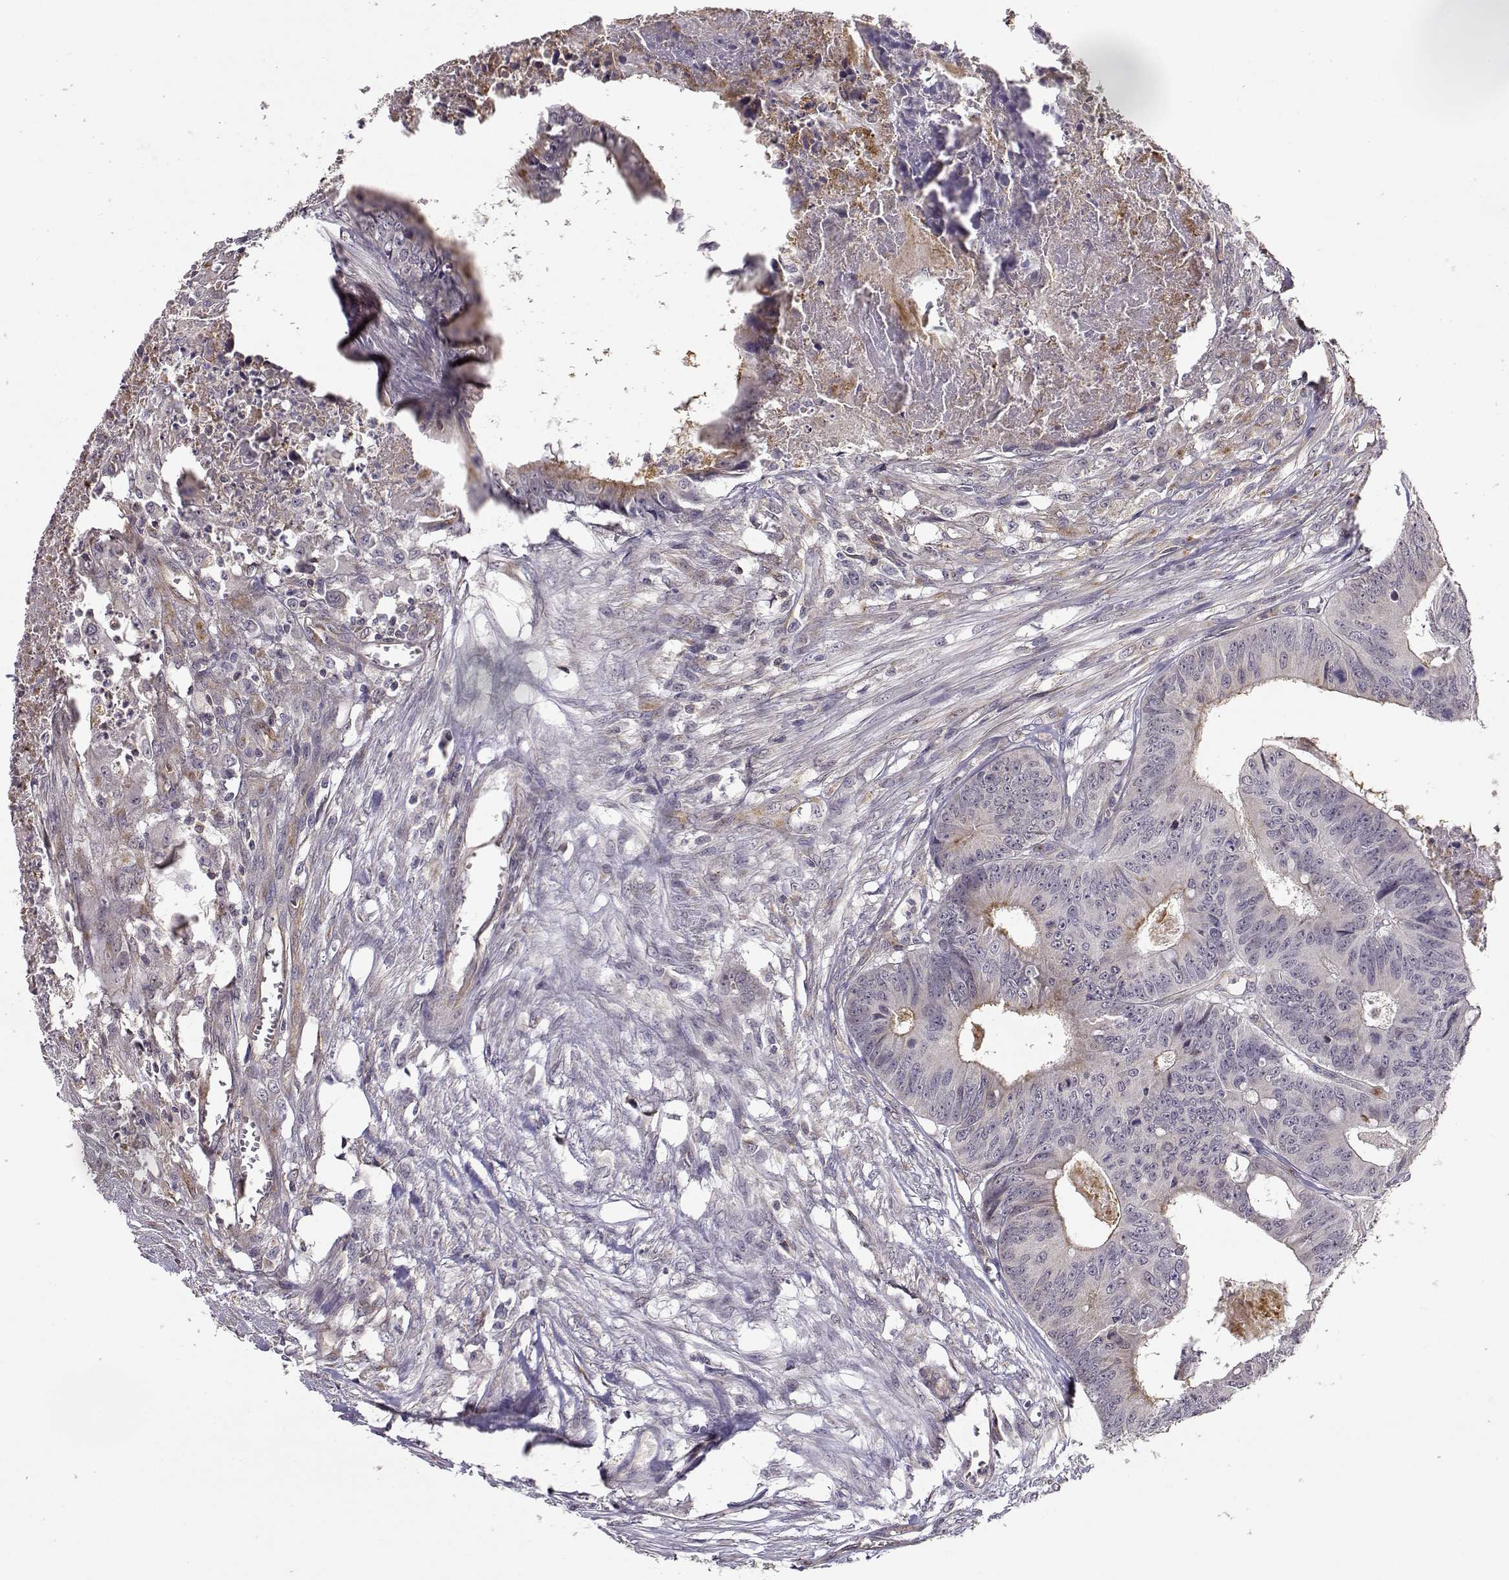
{"staining": {"intensity": "weak", "quantity": "<25%", "location": "cytoplasmic/membranous"}, "tissue": "colorectal cancer", "cell_type": "Tumor cells", "image_type": "cancer", "snomed": [{"axis": "morphology", "description": "Adenocarcinoma, NOS"}, {"axis": "topography", "description": "Colon"}], "caption": "Tumor cells are negative for protein expression in human colorectal cancer.", "gene": "IFITM1", "patient": {"sex": "male", "age": 84}}